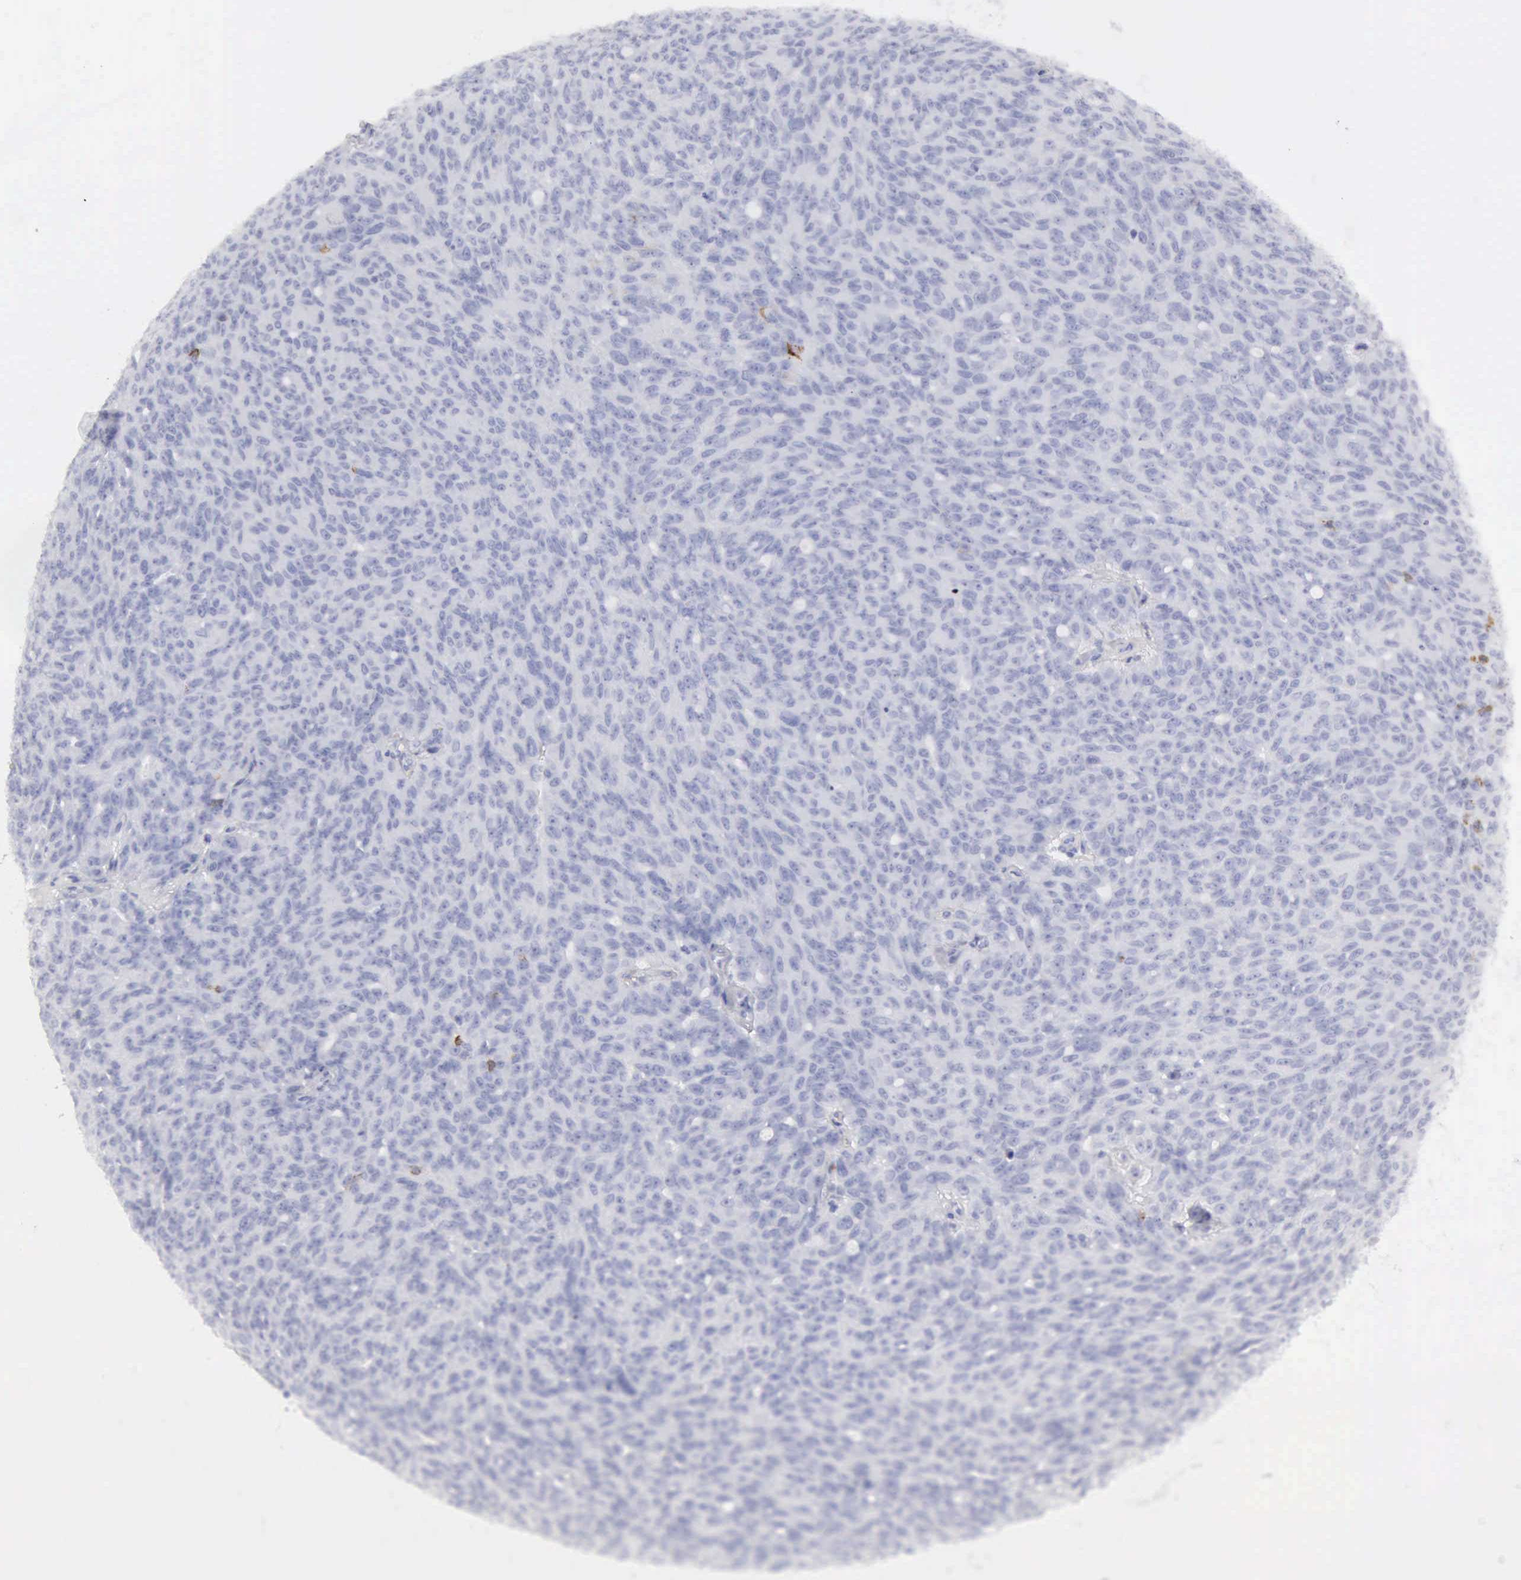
{"staining": {"intensity": "negative", "quantity": "none", "location": "none"}, "tissue": "ovarian cancer", "cell_type": "Tumor cells", "image_type": "cancer", "snomed": [{"axis": "morphology", "description": "Carcinoma, endometroid"}, {"axis": "topography", "description": "Ovary"}], "caption": "DAB immunohistochemical staining of human ovarian cancer reveals no significant positivity in tumor cells.", "gene": "NCAM1", "patient": {"sex": "female", "age": 60}}